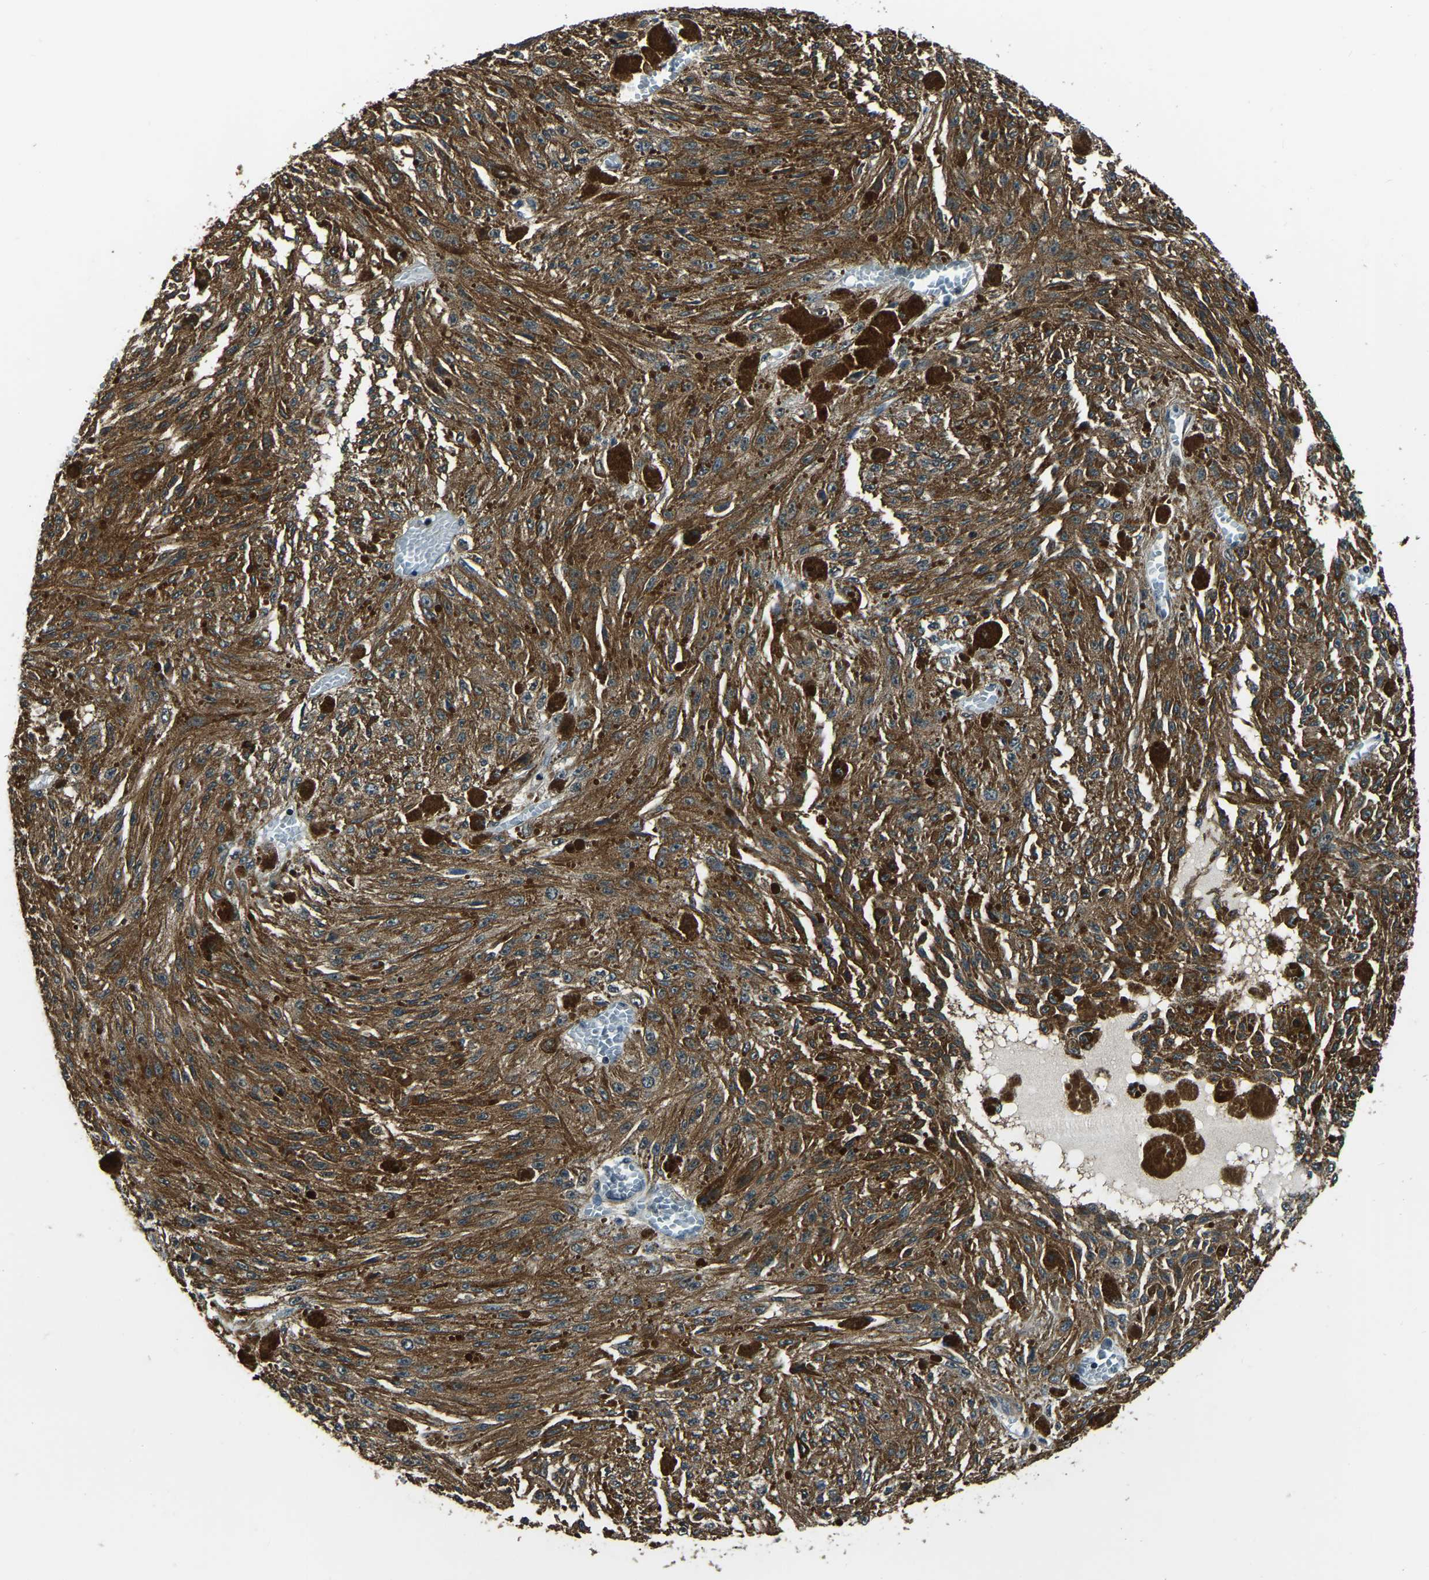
{"staining": {"intensity": "moderate", "quantity": ">75%", "location": "cytoplasmic/membranous"}, "tissue": "melanoma", "cell_type": "Tumor cells", "image_type": "cancer", "snomed": [{"axis": "morphology", "description": "Malignant melanoma, NOS"}, {"axis": "topography", "description": "Other"}], "caption": "This histopathology image reveals IHC staining of human melanoma, with medium moderate cytoplasmic/membranous positivity in approximately >75% of tumor cells.", "gene": "ANKIB1", "patient": {"sex": "male", "age": 79}}